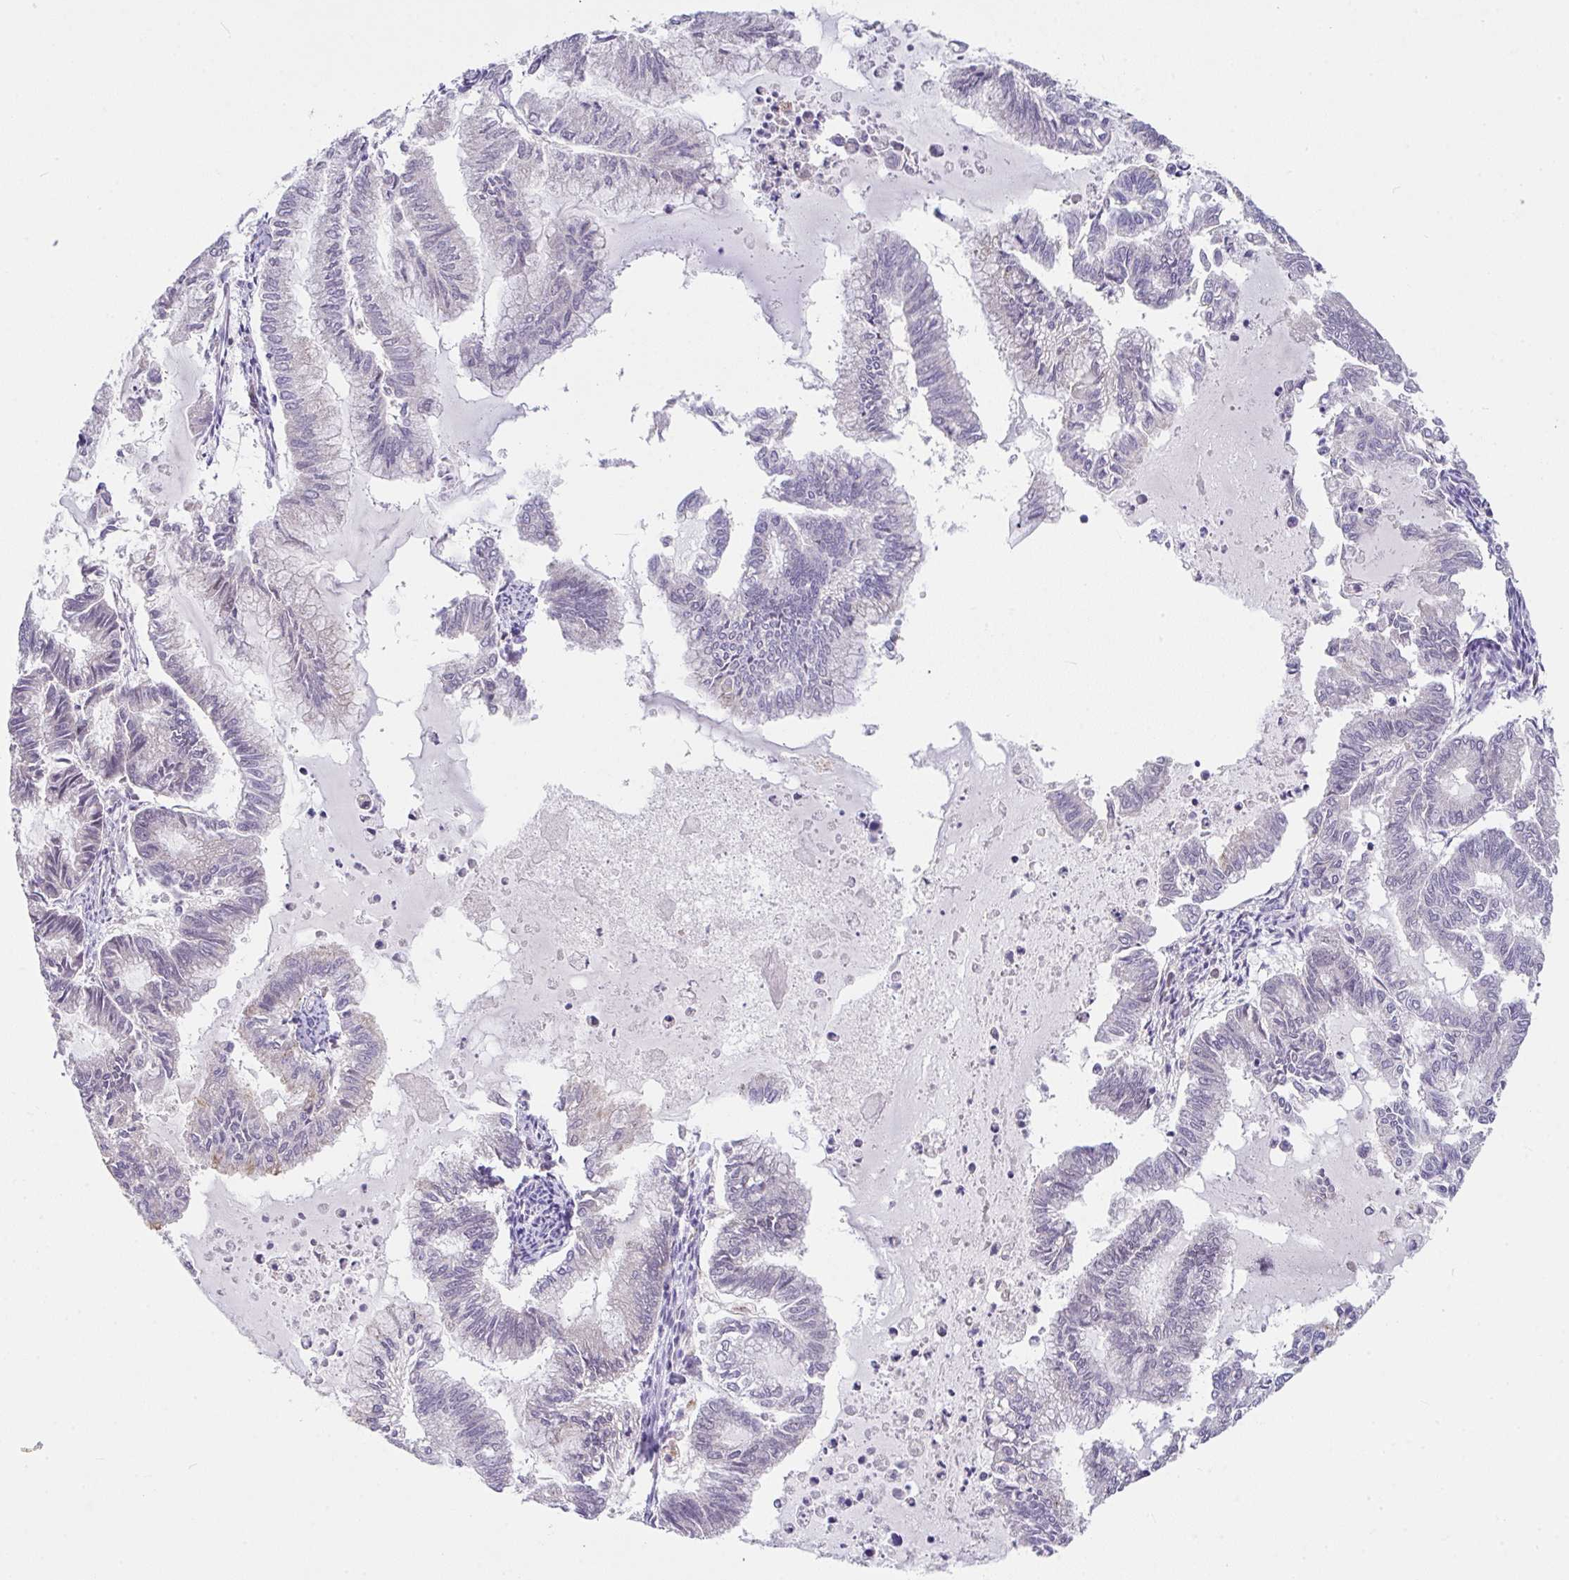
{"staining": {"intensity": "weak", "quantity": "<25%", "location": "nuclear"}, "tissue": "endometrial cancer", "cell_type": "Tumor cells", "image_type": "cancer", "snomed": [{"axis": "morphology", "description": "Adenocarcinoma, NOS"}, {"axis": "topography", "description": "Endometrium"}], "caption": "A photomicrograph of endometrial adenocarcinoma stained for a protein displays no brown staining in tumor cells.", "gene": "GLTPD2", "patient": {"sex": "female", "age": 79}}